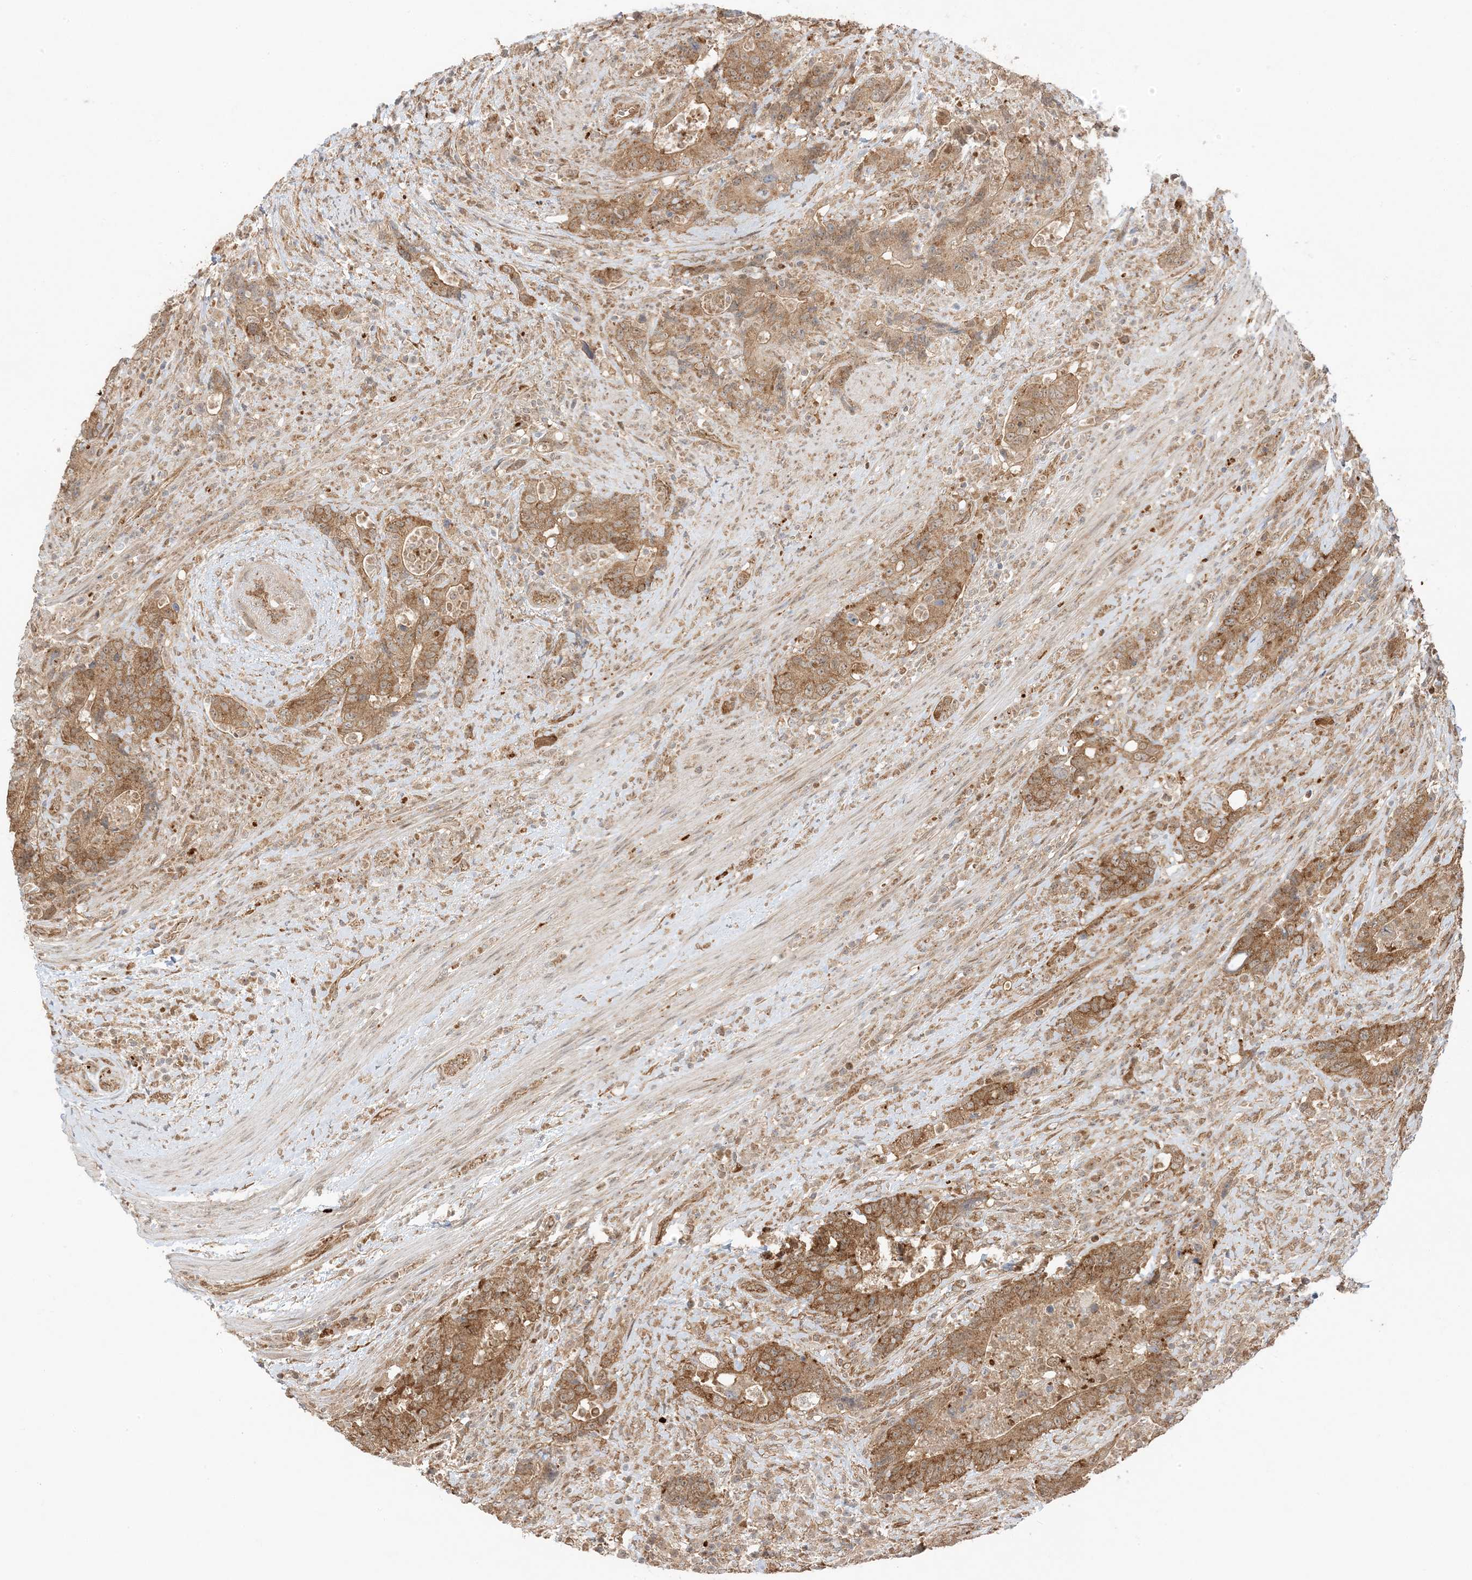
{"staining": {"intensity": "moderate", "quantity": ">75%", "location": "cytoplasmic/membranous"}, "tissue": "colorectal cancer", "cell_type": "Tumor cells", "image_type": "cancer", "snomed": [{"axis": "morphology", "description": "Adenocarcinoma, NOS"}, {"axis": "topography", "description": "Colon"}], "caption": "This is a histology image of immunohistochemistry (IHC) staining of colorectal cancer (adenocarcinoma), which shows moderate expression in the cytoplasmic/membranous of tumor cells.", "gene": "UBAP2L", "patient": {"sex": "female", "age": 75}}